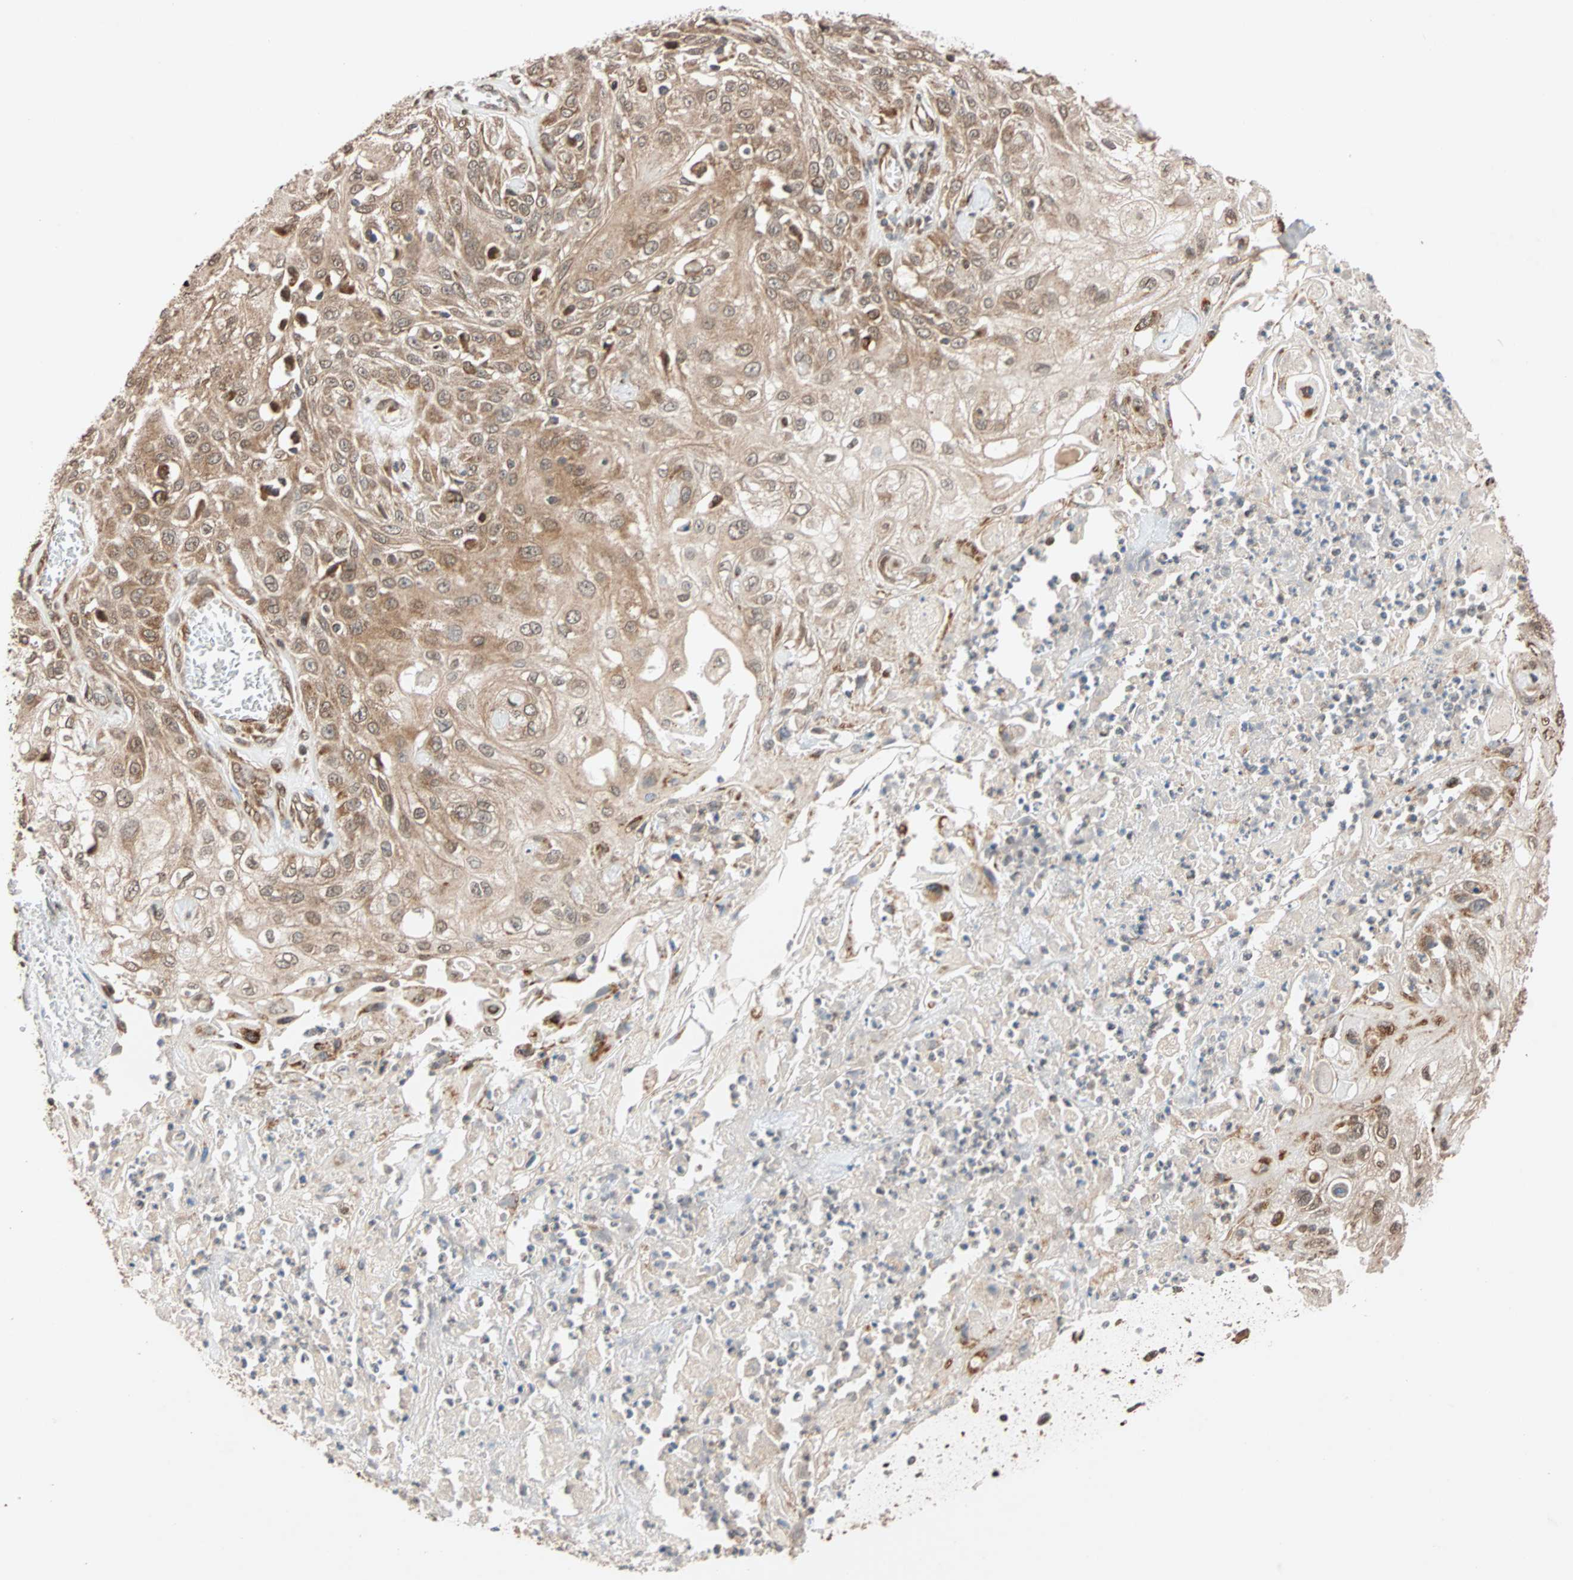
{"staining": {"intensity": "moderate", "quantity": ">75%", "location": "cytoplasmic/membranous"}, "tissue": "skin cancer", "cell_type": "Tumor cells", "image_type": "cancer", "snomed": [{"axis": "morphology", "description": "Squamous cell carcinoma, NOS"}, {"axis": "morphology", "description": "Squamous cell carcinoma, metastatic, NOS"}, {"axis": "topography", "description": "Skin"}, {"axis": "topography", "description": "Lymph node"}], "caption": "This histopathology image reveals IHC staining of metastatic squamous cell carcinoma (skin), with medium moderate cytoplasmic/membranous expression in approximately >75% of tumor cells.", "gene": "AUP1", "patient": {"sex": "male", "age": 75}}